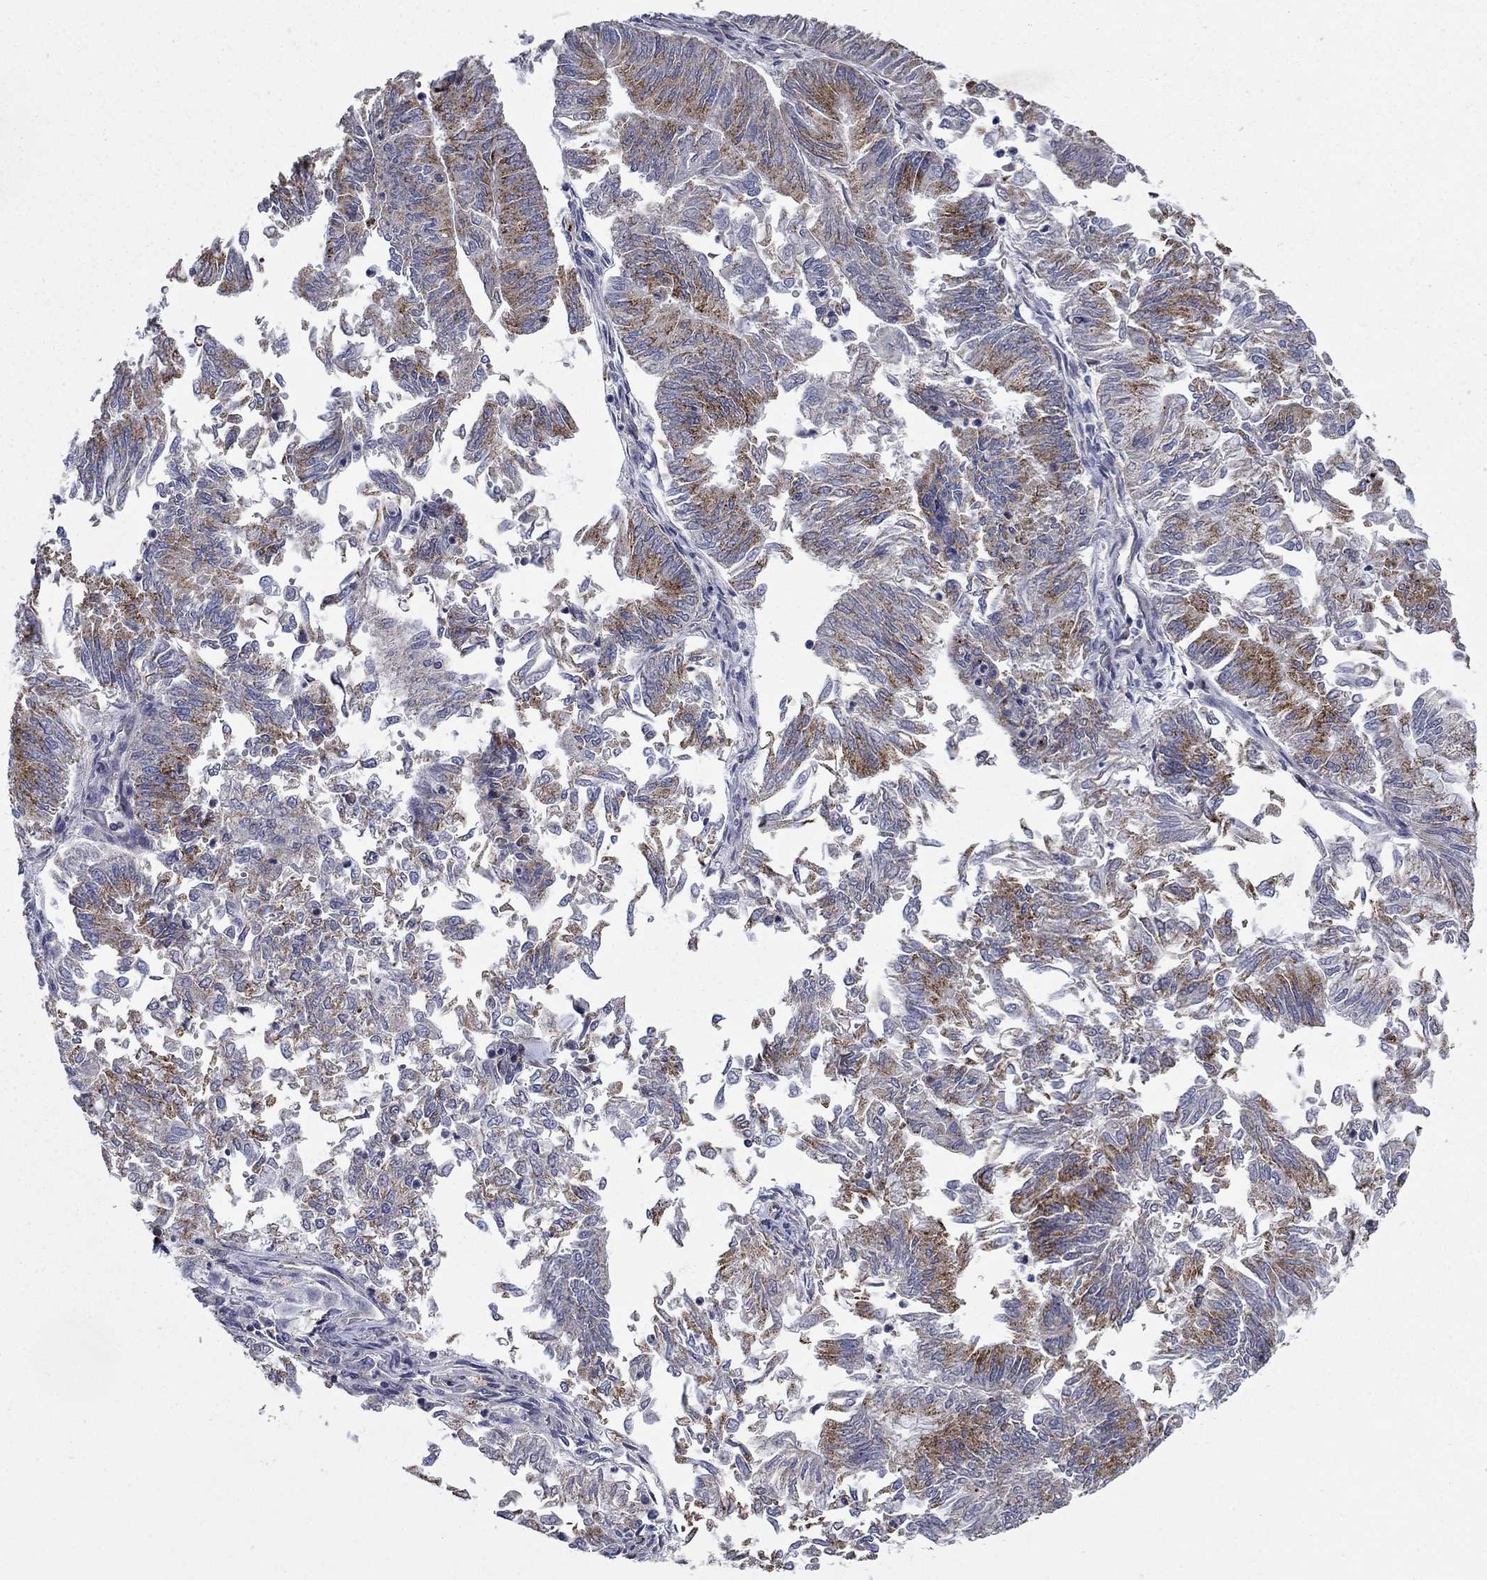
{"staining": {"intensity": "moderate", "quantity": "25%-75%", "location": "cytoplasmic/membranous"}, "tissue": "endometrial cancer", "cell_type": "Tumor cells", "image_type": "cancer", "snomed": [{"axis": "morphology", "description": "Adenocarcinoma, NOS"}, {"axis": "topography", "description": "Endometrium"}], "caption": "Immunohistochemical staining of human adenocarcinoma (endometrial) shows medium levels of moderate cytoplasmic/membranous expression in approximately 25%-75% of tumor cells.", "gene": "LPCAT4", "patient": {"sex": "female", "age": 59}}